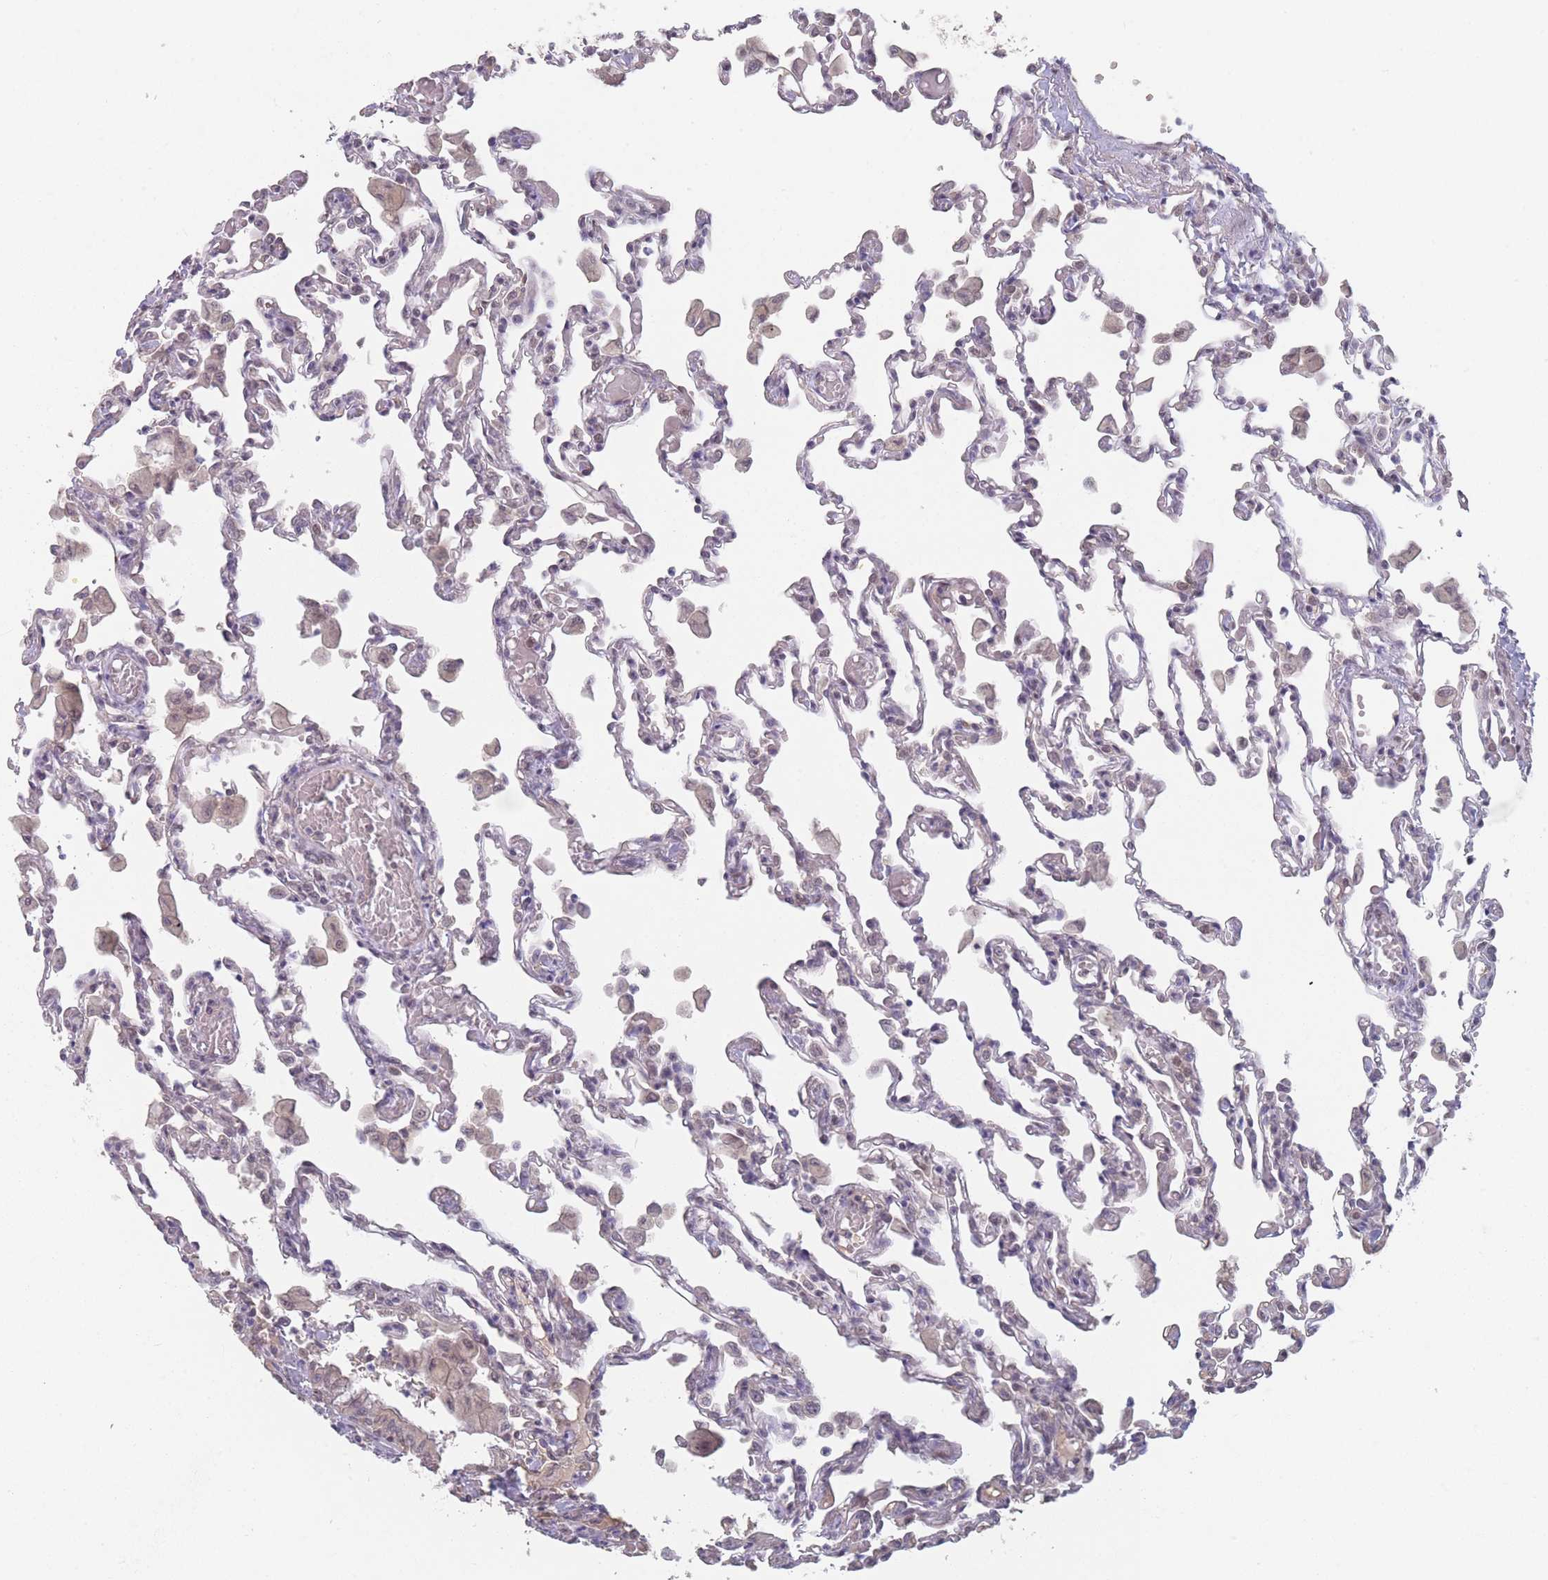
{"staining": {"intensity": "negative", "quantity": "none", "location": "none"}, "tissue": "lung", "cell_type": "Alveolar cells", "image_type": "normal", "snomed": [{"axis": "morphology", "description": "Normal tissue, NOS"}, {"axis": "topography", "description": "Bronchus"}, {"axis": "topography", "description": "Lung"}], "caption": "The image displays no staining of alveolar cells in benign lung. The staining was performed using DAB (3,3'-diaminobenzidine) to visualize the protein expression in brown, while the nuclei were stained in blue with hematoxylin (Magnification: 20x).", "gene": "ANKRD10", "patient": {"sex": "female", "age": 49}}